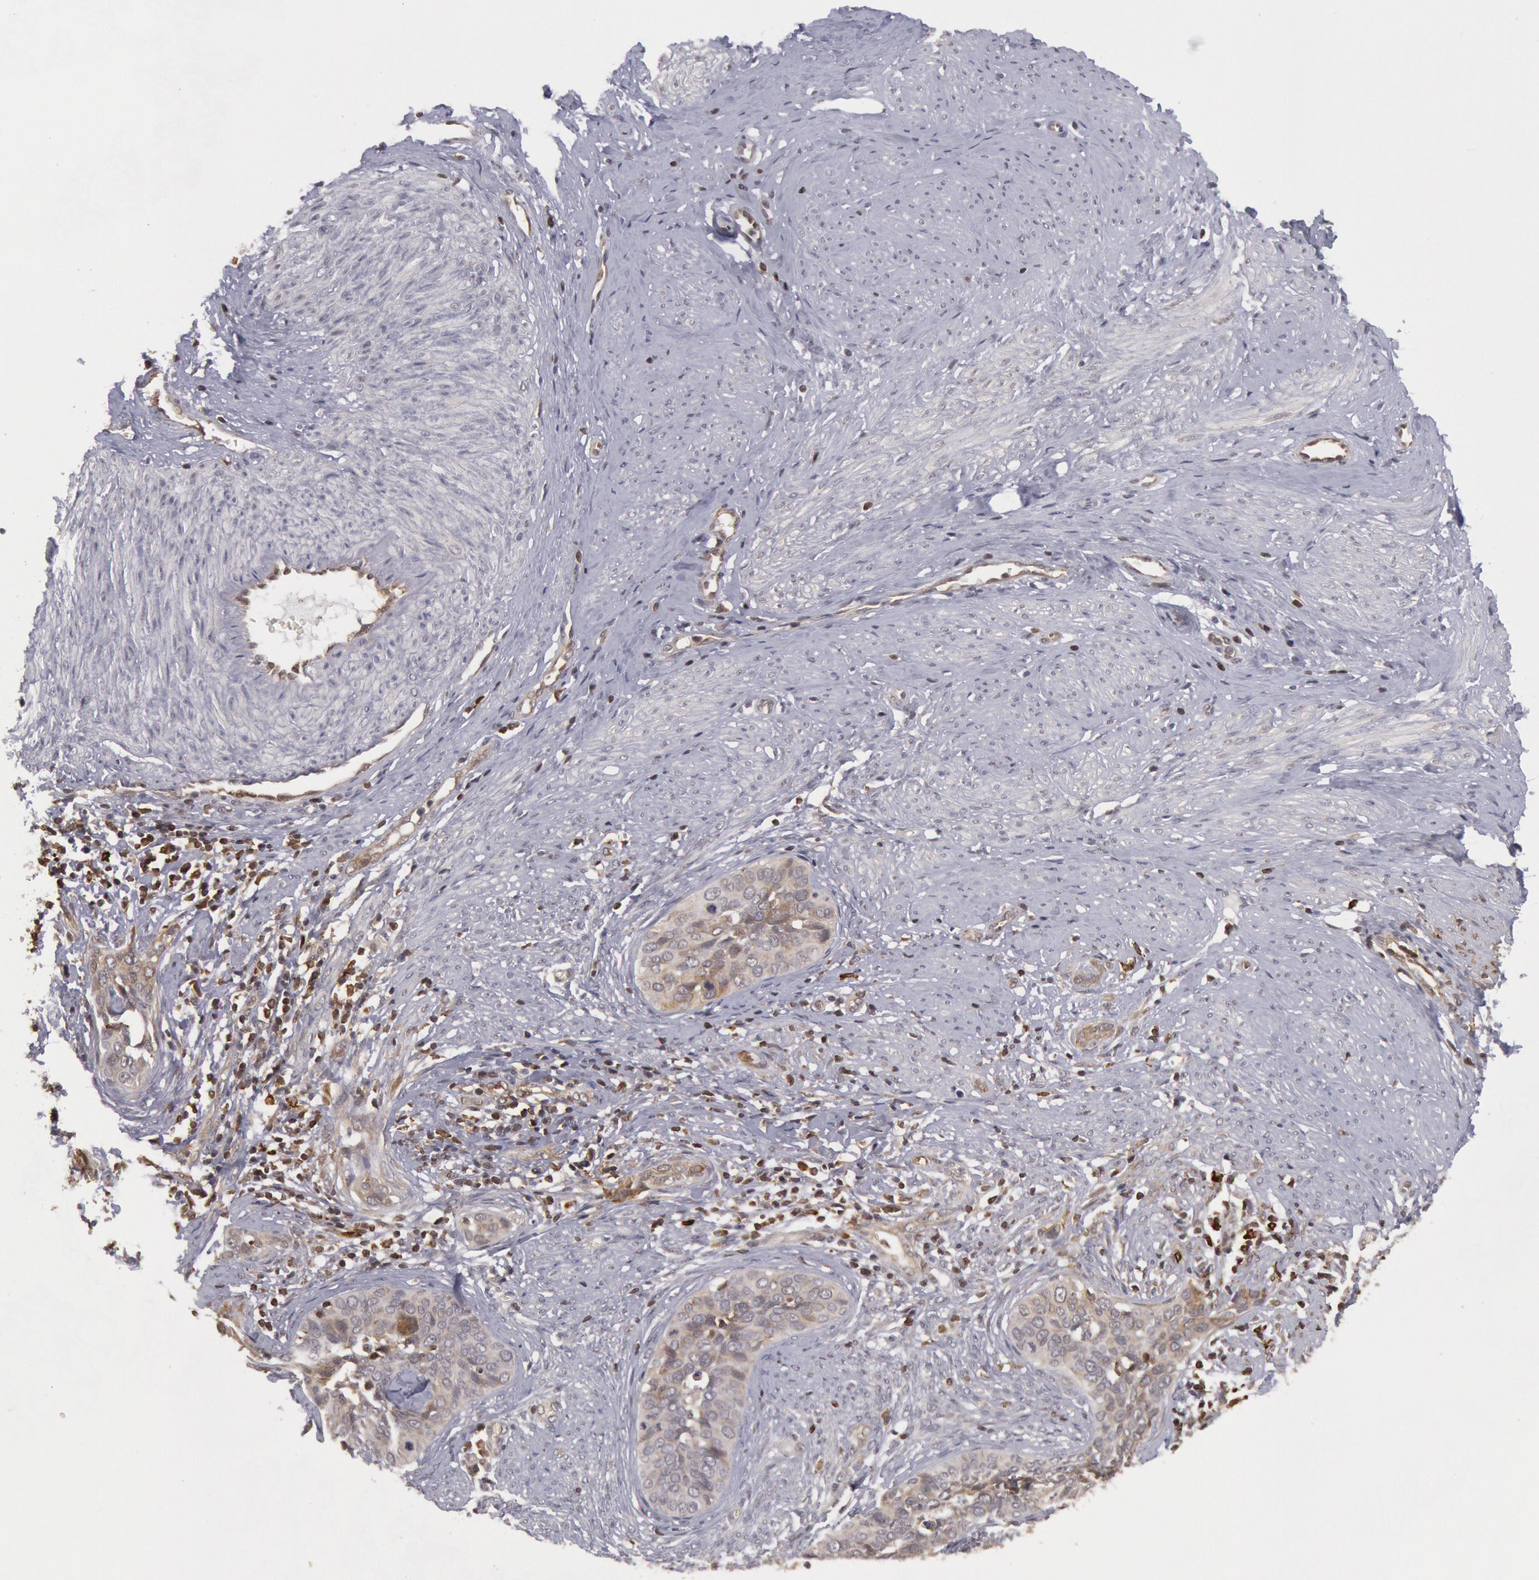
{"staining": {"intensity": "weak", "quantity": ">75%", "location": "cytoplasmic/membranous"}, "tissue": "cervical cancer", "cell_type": "Tumor cells", "image_type": "cancer", "snomed": [{"axis": "morphology", "description": "Squamous cell carcinoma, NOS"}, {"axis": "topography", "description": "Cervix"}], "caption": "DAB immunohistochemical staining of human squamous cell carcinoma (cervical) demonstrates weak cytoplasmic/membranous protein positivity in approximately >75% of tumor cells.", "gene": "TAP2", "patient": {"sex": "female", "age": 31}}